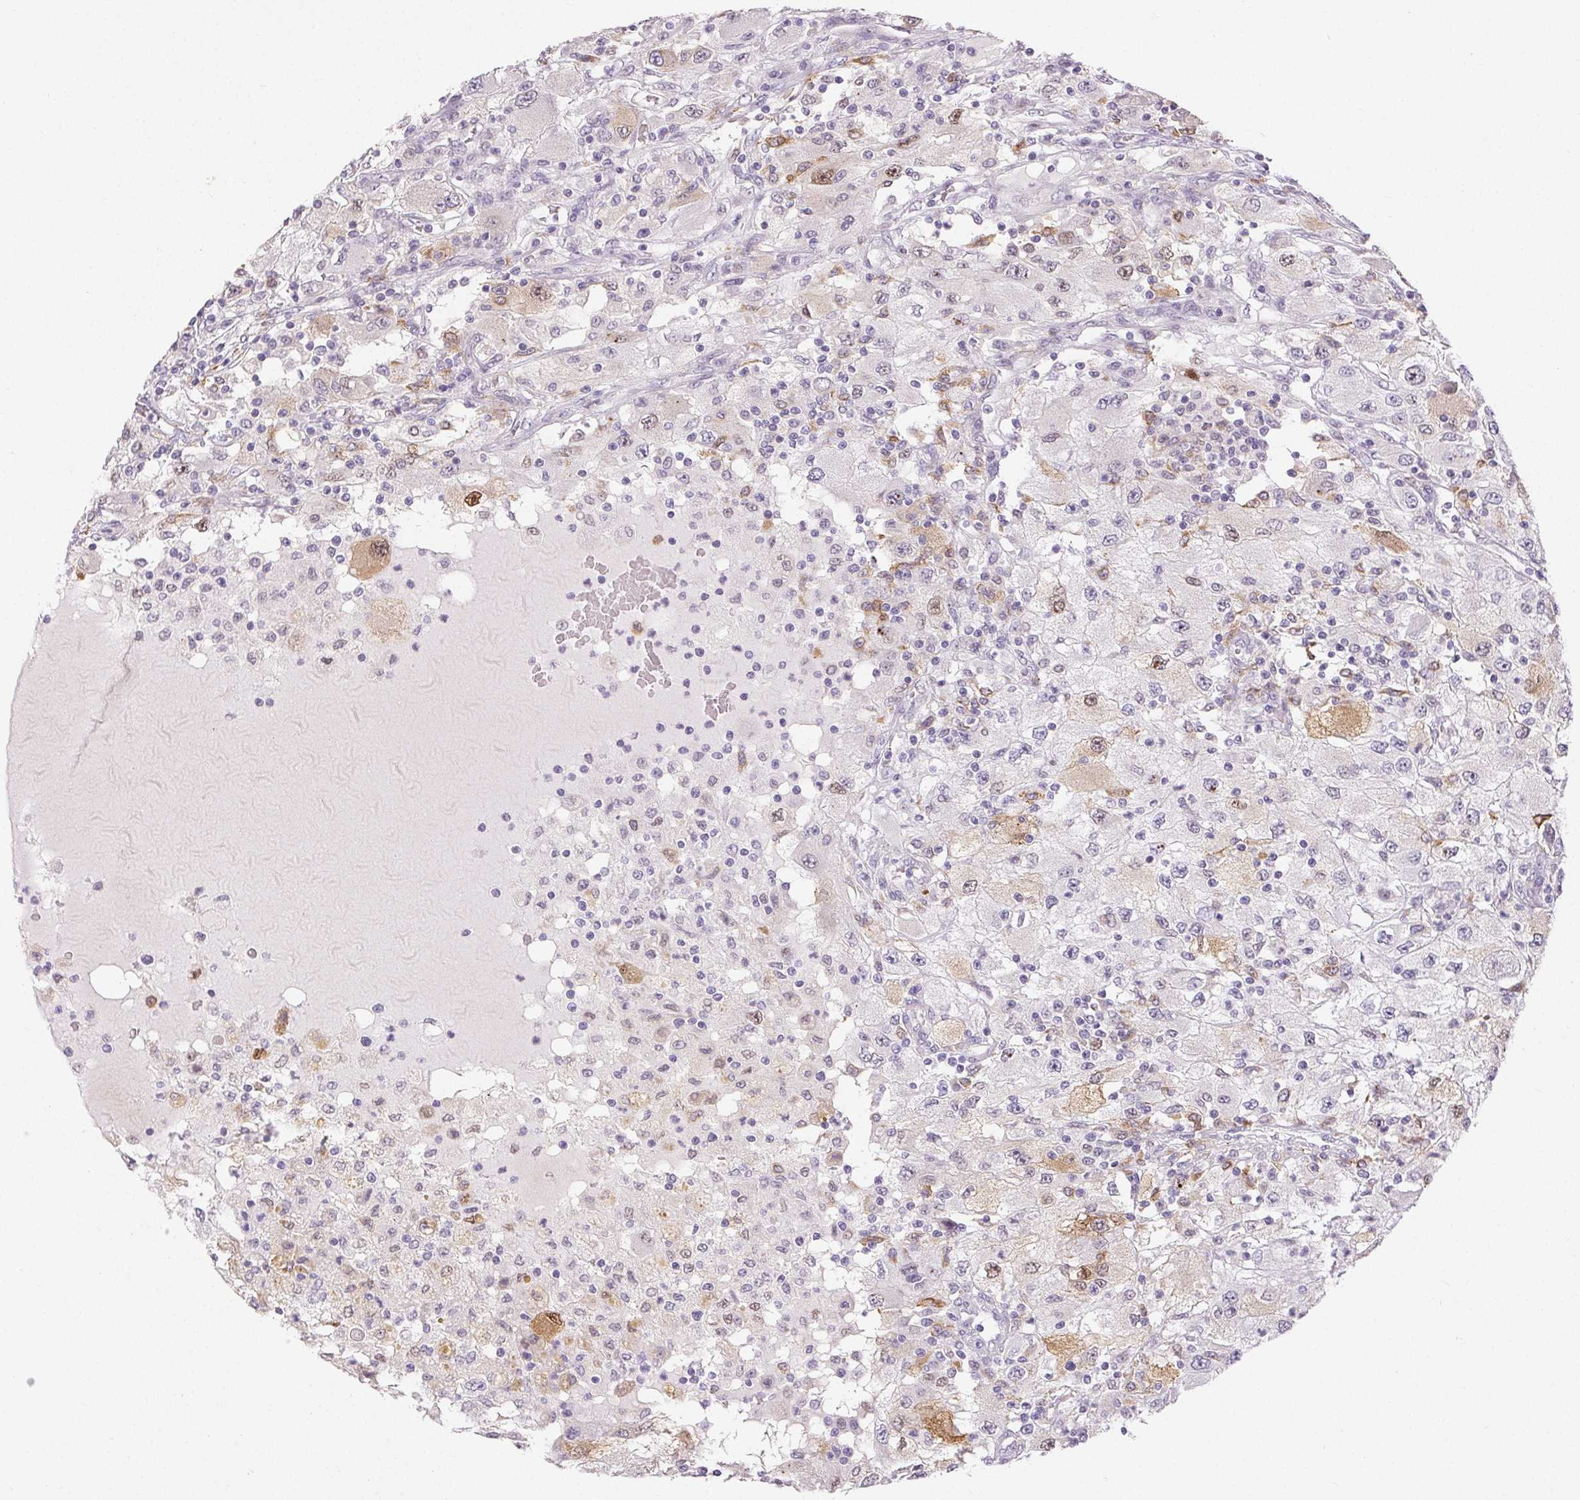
{"staining": {"intensity": "weak", "quantity": "<25%", "location": "nuclear"}, "tissue": "renal cancer", "cell_type": "Tumor cells", "image_type": "cancer", "snomed": [{"axis": "morphology", "description": "Adenocarcinoma, NOS"}, {"axis": "topography", "description": "Kidney"}], "caption": "The IHC micrograph has no significant staining in tumor cells of adenocarcinoma (renal) tissue.", "gene": "RPGRIP1", "patient": {"sex": "female", "age": 67}}